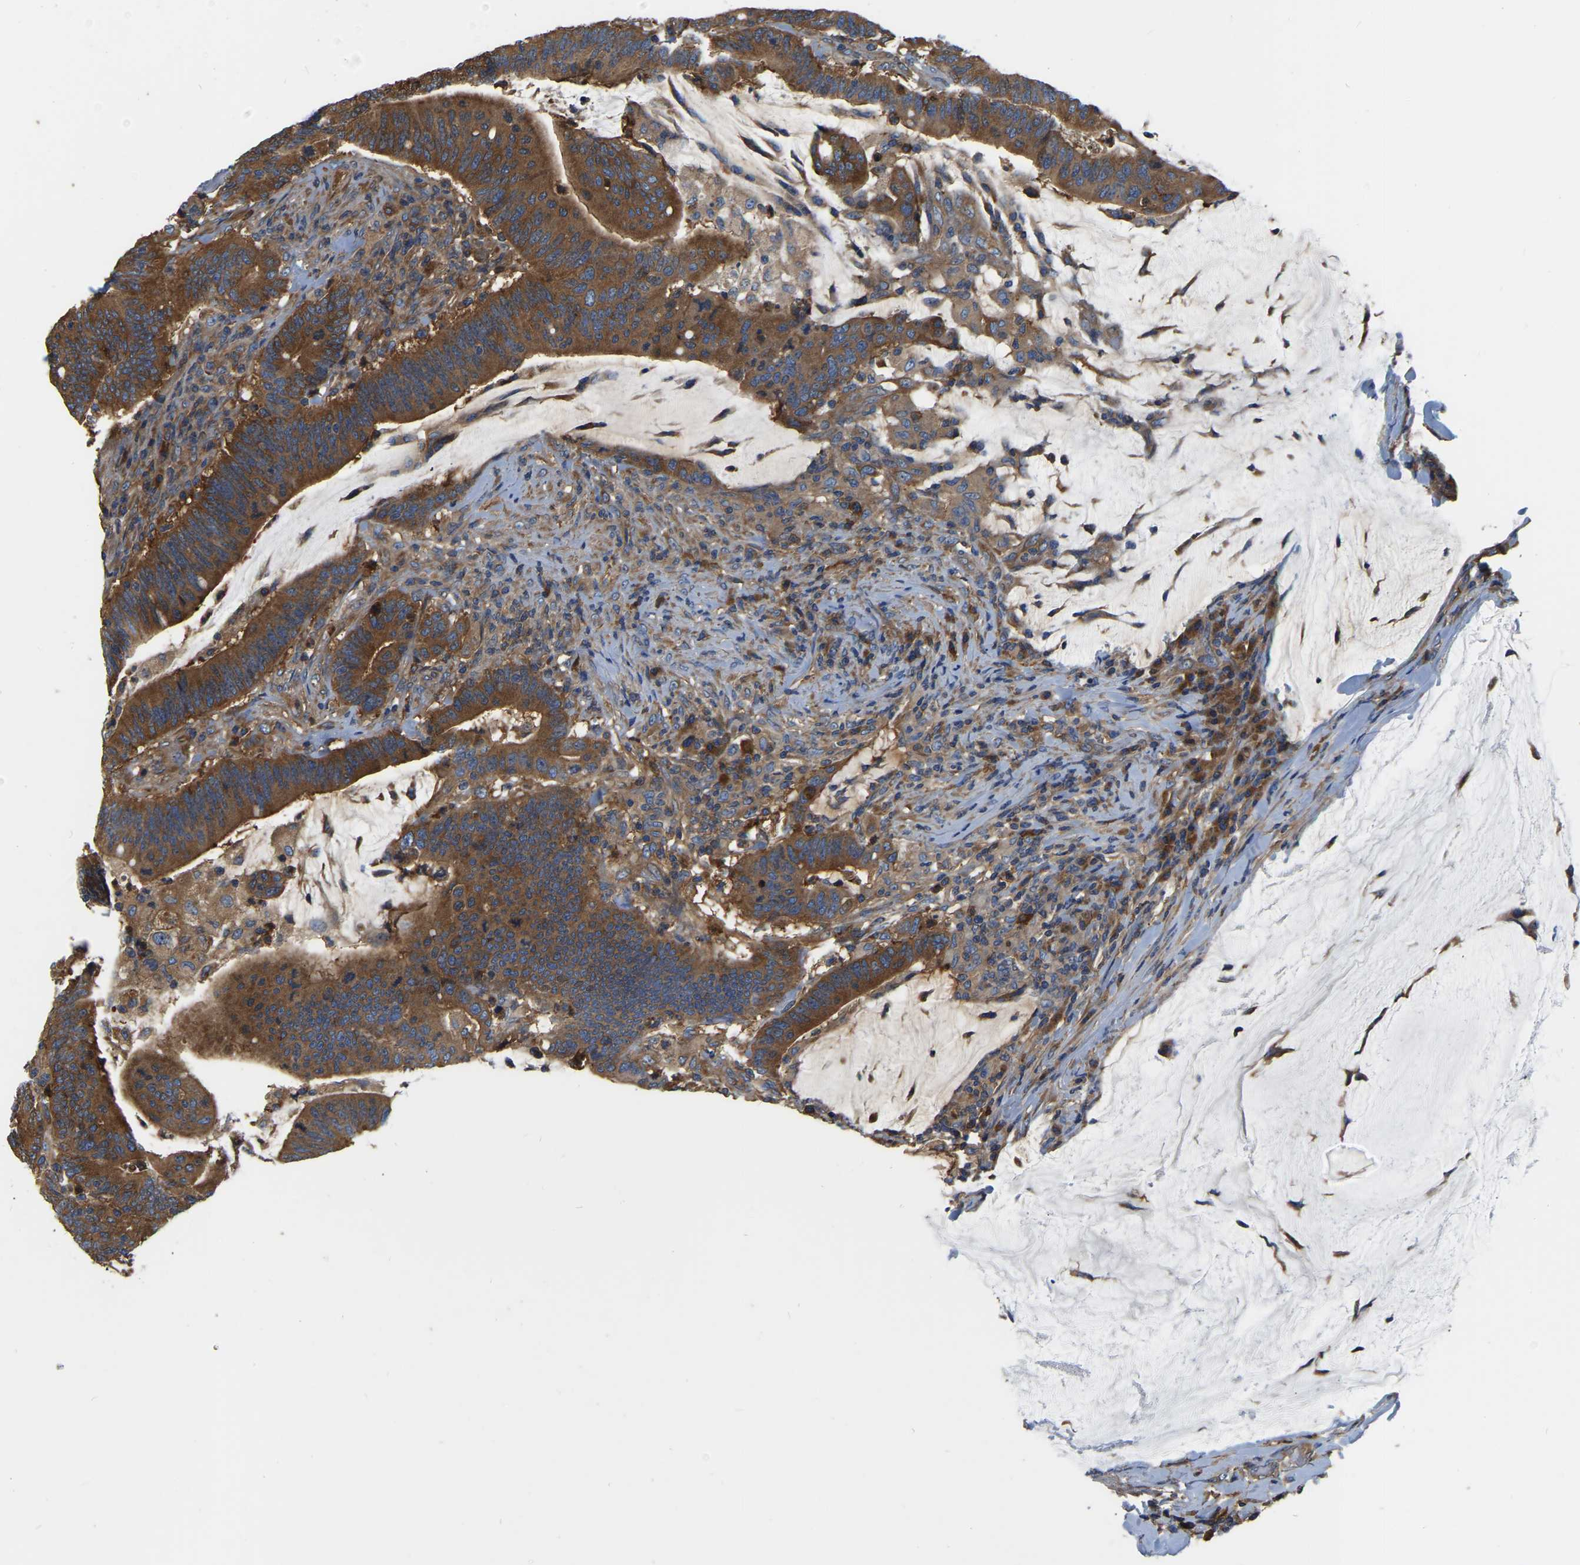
{"staining": {"intensity": "strong", "quantity": ">75%", "location": "cytoplasmic/membranous"}, "tissue": "colorectal cancer", "cell_type": "Tumor cells", "image_type": "cancer", "snomed": [{"axis": "morphology", "description": "Normal tissue, NOS"}, {"axis": "morphology", "description": "Adenocarcinoma, NOS"}, {"axis": "topography", "description": "Colon"}], "caption": "The photomicrograph demonstrates a brown stain indicating the presence of a protein in the cytoplasmic/membranous of tumor cells in colorectal cancer.", "gene": "GARS1", "patient": {"sex": "female", "age": 66}}